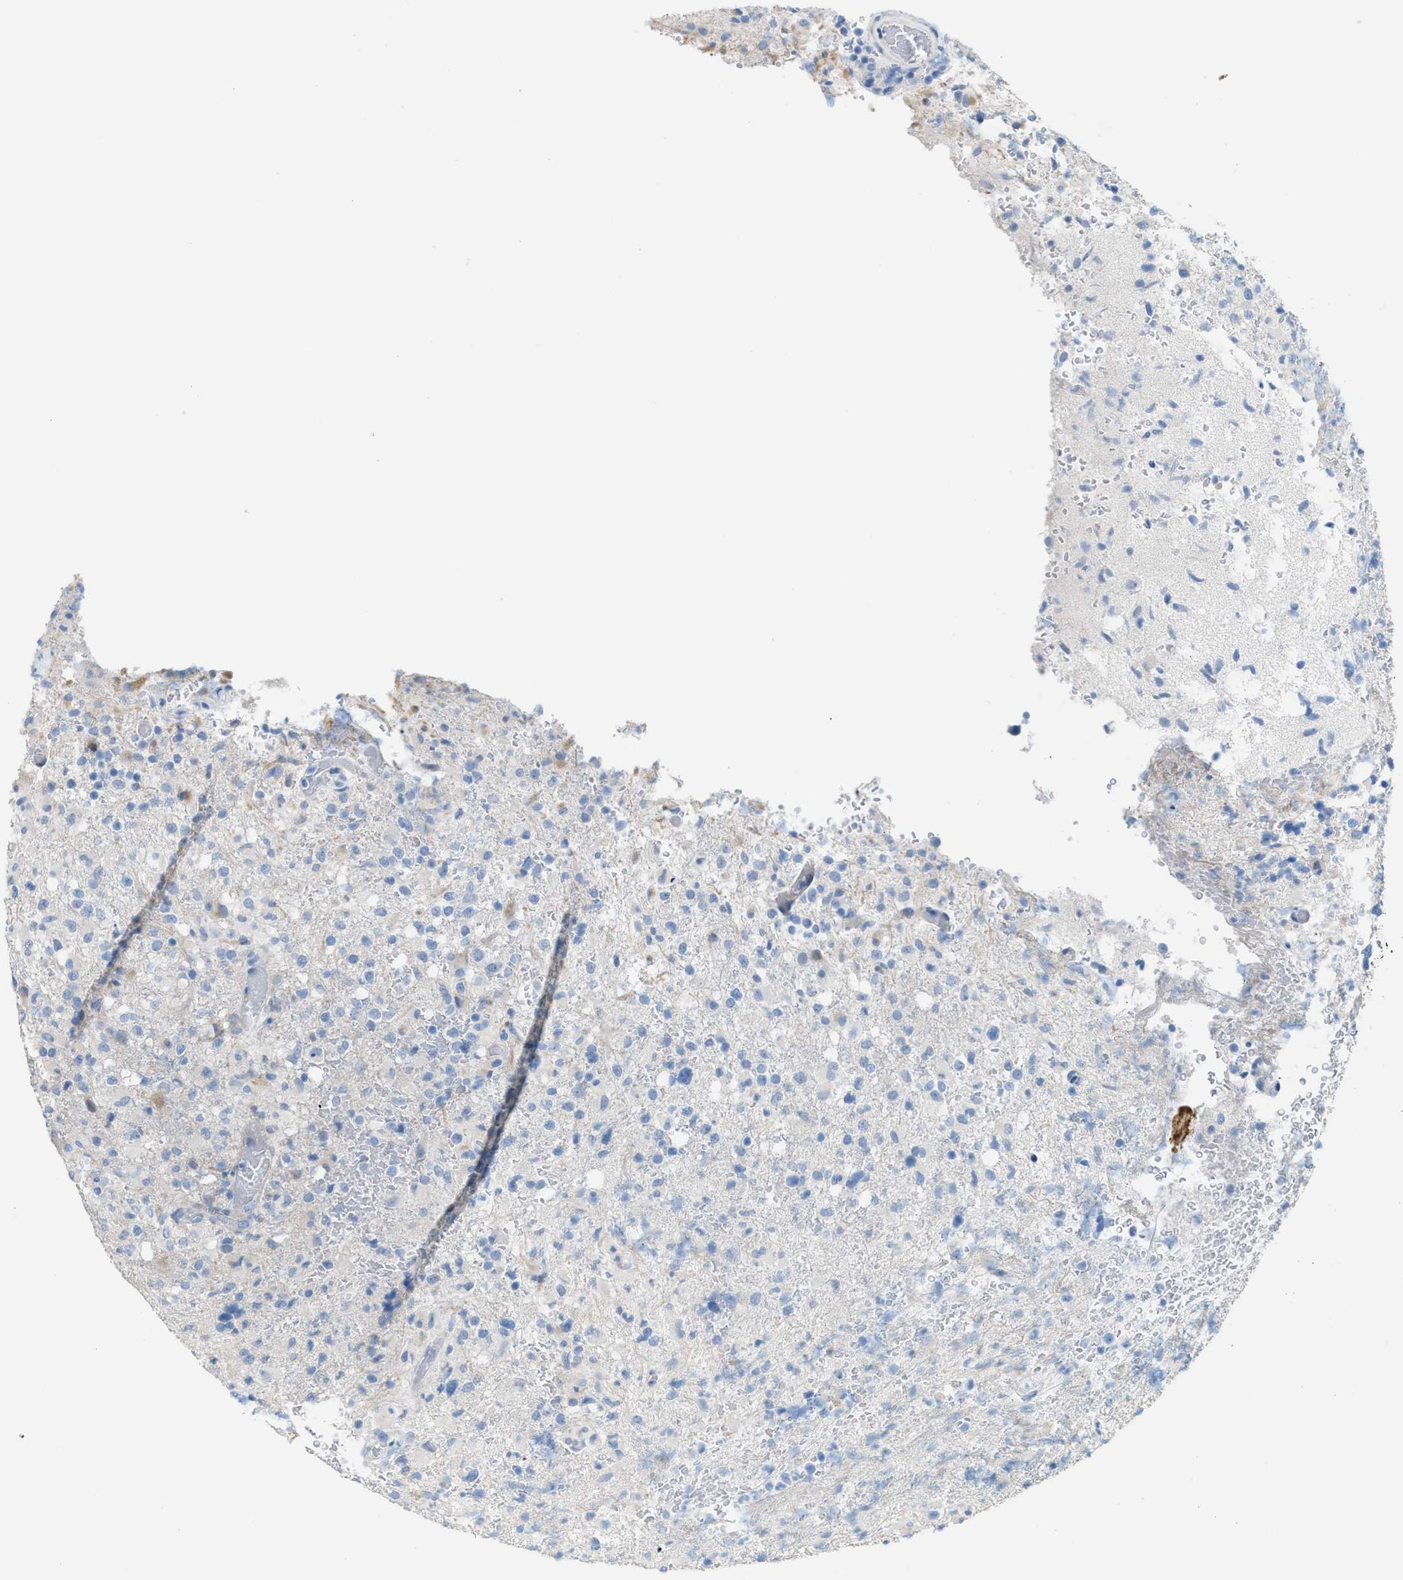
{"staining": {"intensity": "negative", "quantity": "none", "location": "none"}, "tissue": "glioma", "cell_type": "Tumor cells", "image_type": "cancer", "snomed": [{"axis": "morphology", "description": "Glioma, malignant, High grade"}, {"axis": "topography", "description": "Brain"}], "caption": "Immunohistochemical staining of human high-grade glioma (malignant) shows no significant positivity in tumor cells.", "gene": "MPP3", "patient": {"sex": "male", "age": 33}}